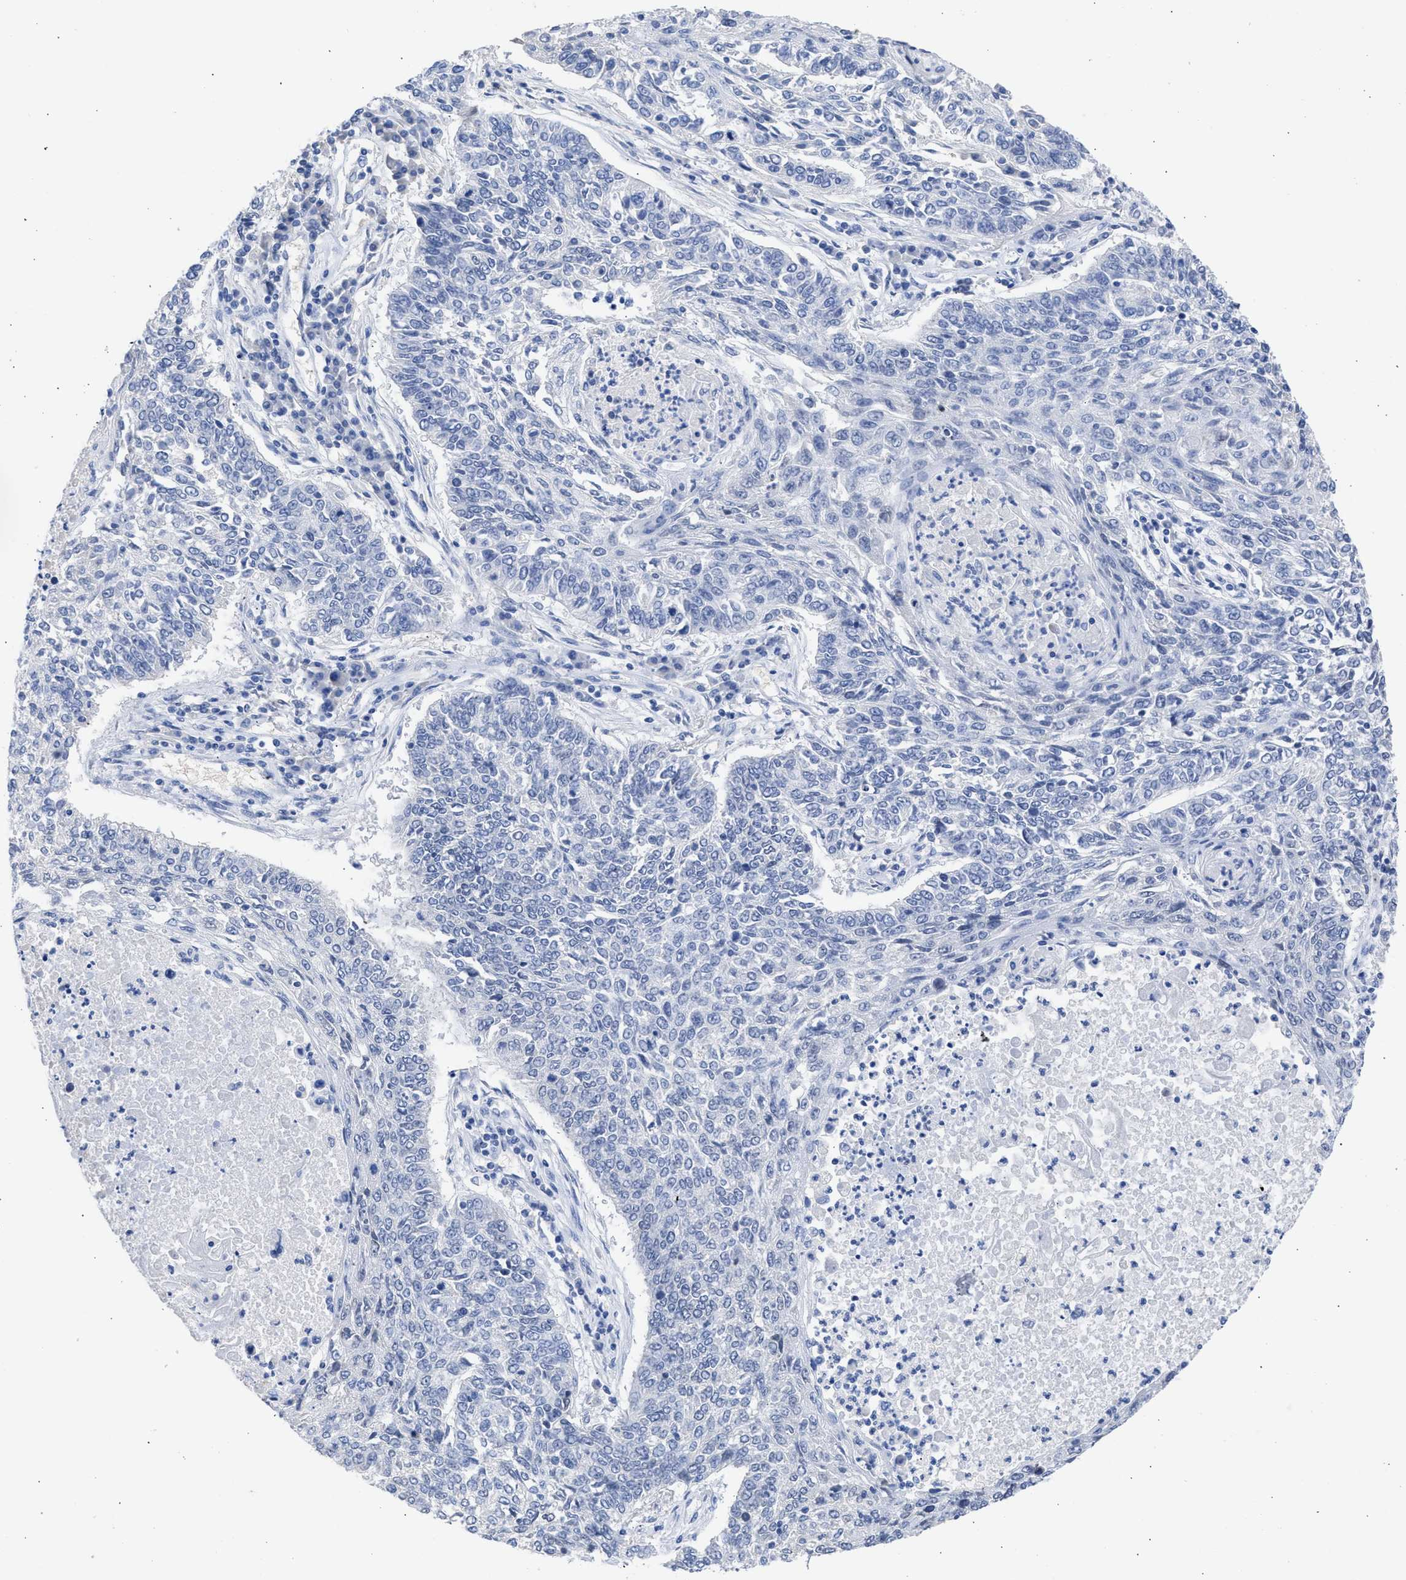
{"staining": {"intensity": "negative", "quantity": "none", "location": "none"}, "tissue": "lung cancer", "cell_type": "Tumor cells", "image_type": "cancer", "snomed": [{"axis": "morphology", "description": "Normal tissue, NOS"}, {"axis": "morphology", "description": "Squamous cell carcinoma, NOS"}, {"axis": "topography", "description": "Cartilage tissue"}, {"axis": "topography", "description": "Bronchus"}, {"axis": "topography", "description": "Lung"}], "caption": "A micrograph of human lung cancer (squamous cell carcinoma) is negative for staining in tumor cells. Nuclei are stained in blue.", "gene": "RSPH1", "patient": {"sex": "female", "age": 49}}